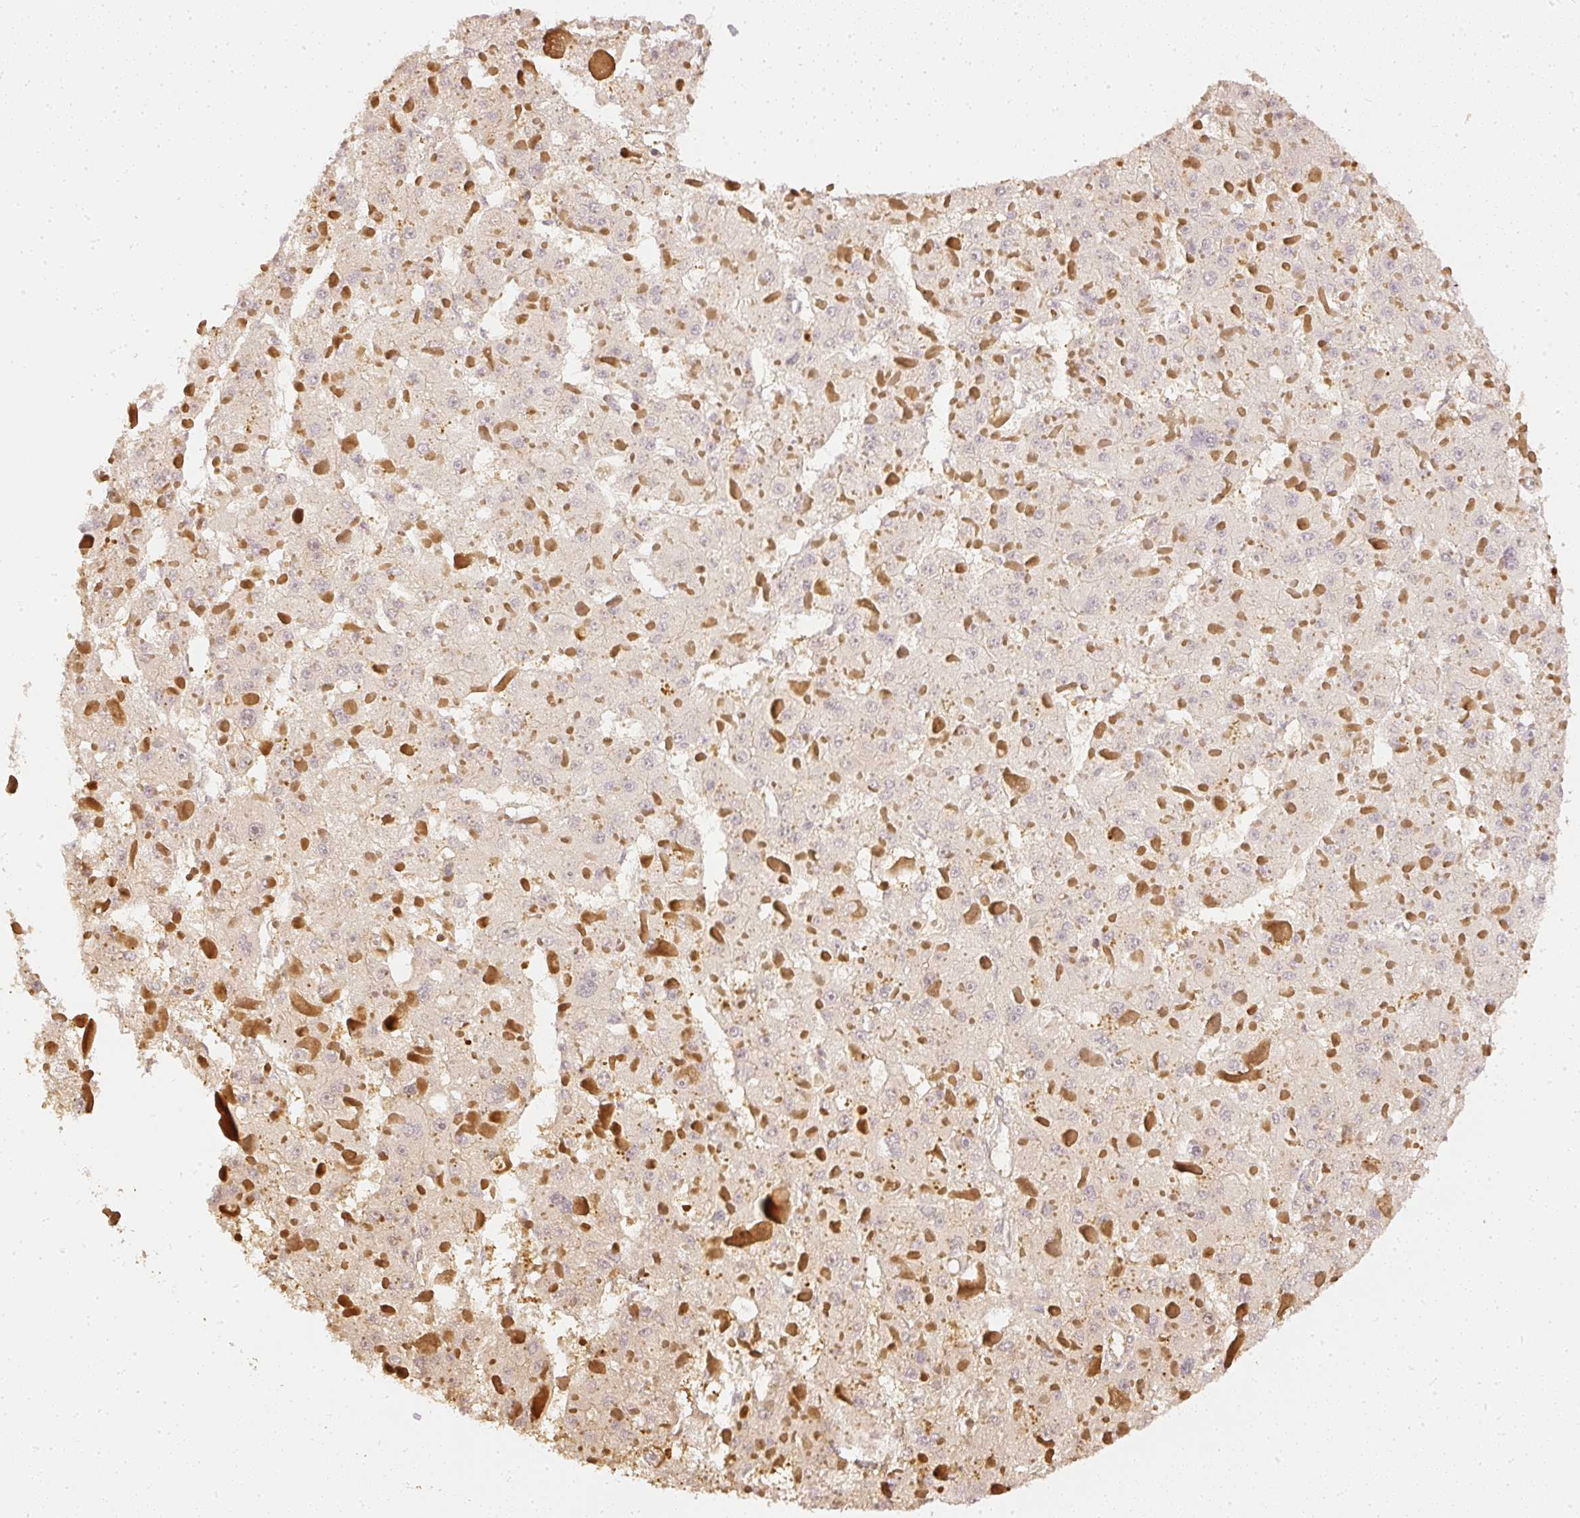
{"staining": {"intensity": "negative", "quantity": "none", "location": "none"}, "tissue": "liver cancer", "cell_type": "Tumor cells", "image_type": "cancer", "snomed": [{"axis": "morphology", "description": "Carcinoma, Hepatocellular, NOS"}, {"axis": "topography", "description": "Liver"}], "caption": "Human liver cancer (hepatocellular carcinoma) stained for a protein using IHC displays no expression in tumor cells.", "gene": "PFN1", "patient": {"sex": "female", "age": 73}}